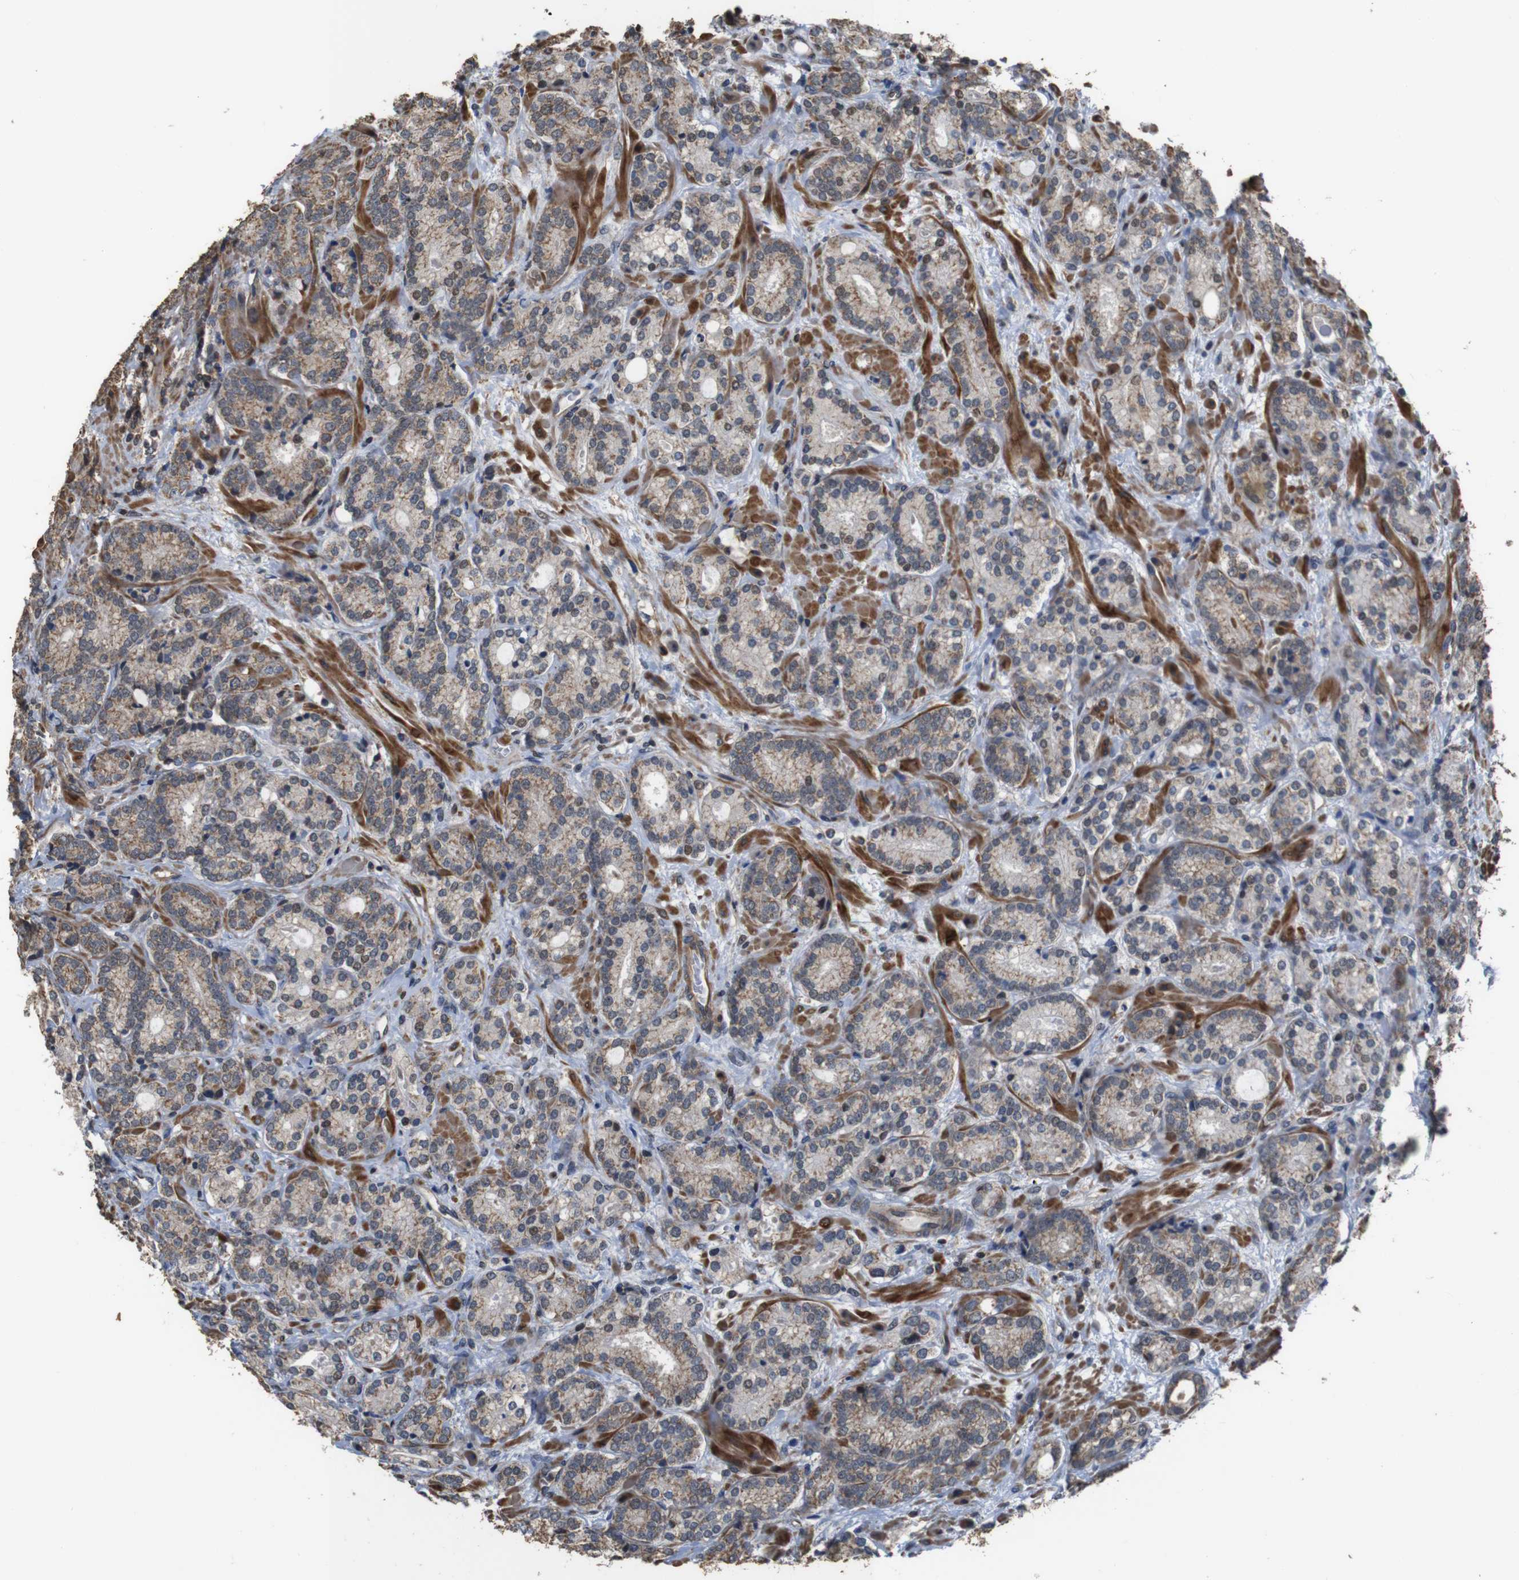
{"staining": {"intensity": "weak", "quantity": ">75%", "location": "cytoplasmic/membranous"}, "tissue": "prostate cancer", "cell_type": "Tumor cells", "image_type": "cancer", "snomed": [{"axis": "morphology", "description": "Adenocarcinoma, High grade"}, {"axis": "topography", "description": "Prostate"}], "caption": "DAB (3,3'-diaminobenzidine) immunohistochemical staining of adenocarcinoma (high-grade) (prostate) exhibits weak cytoplasmic/membranous protein staining in approximately >75% of tumor cells. The staining was performed using DAB (3,3'-diaminobenzidine), with brown indicating positive protein expression. Nuclei are stained blue with hematoxylin.", "gene": "SNN", "patient": {"sex": "male", "age": 61}}